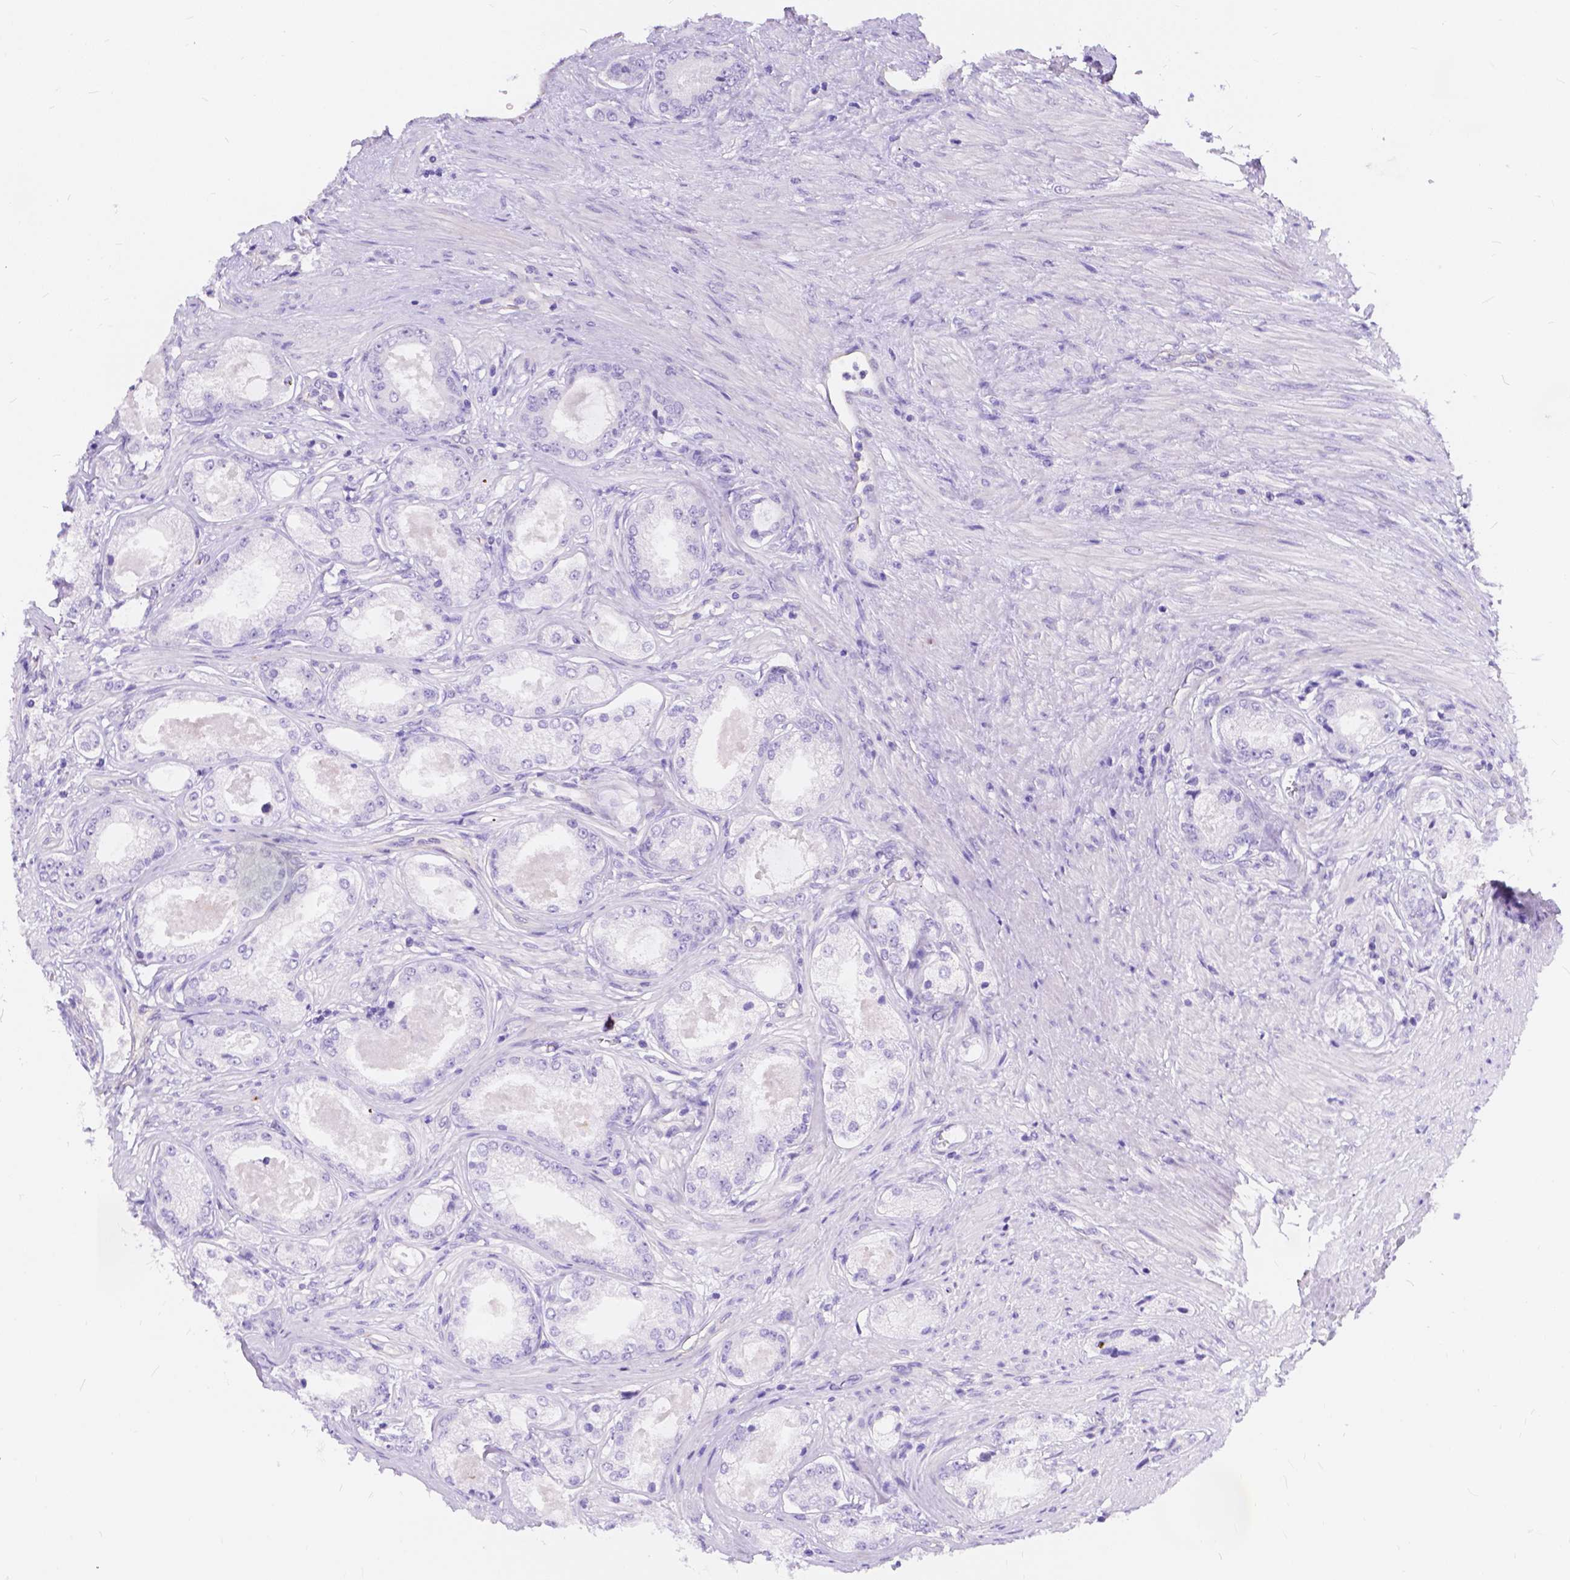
{"staining": {"intensity": "negative", "quantity": "none", "location": "none"}, "tissue": "prostate cancer", "cell_type": "Tumor cells", "image_type": "cancer", "snomed": [{"axis": "morphology", "description": "Adenocarcinoma, Low grade"}, {"axis": "topography", "description": "Prostate"}], "caption": "Micrograph shows no protein positivity in tumor cells of prostate low-grade adenocarcinoma tissue. (Brightfield microscopy of DAB (3,3'-diaminobenzidine) IHC at high magnification).", "gene": "DLEC1", "patient": {"sex": "male", "age": 68}}